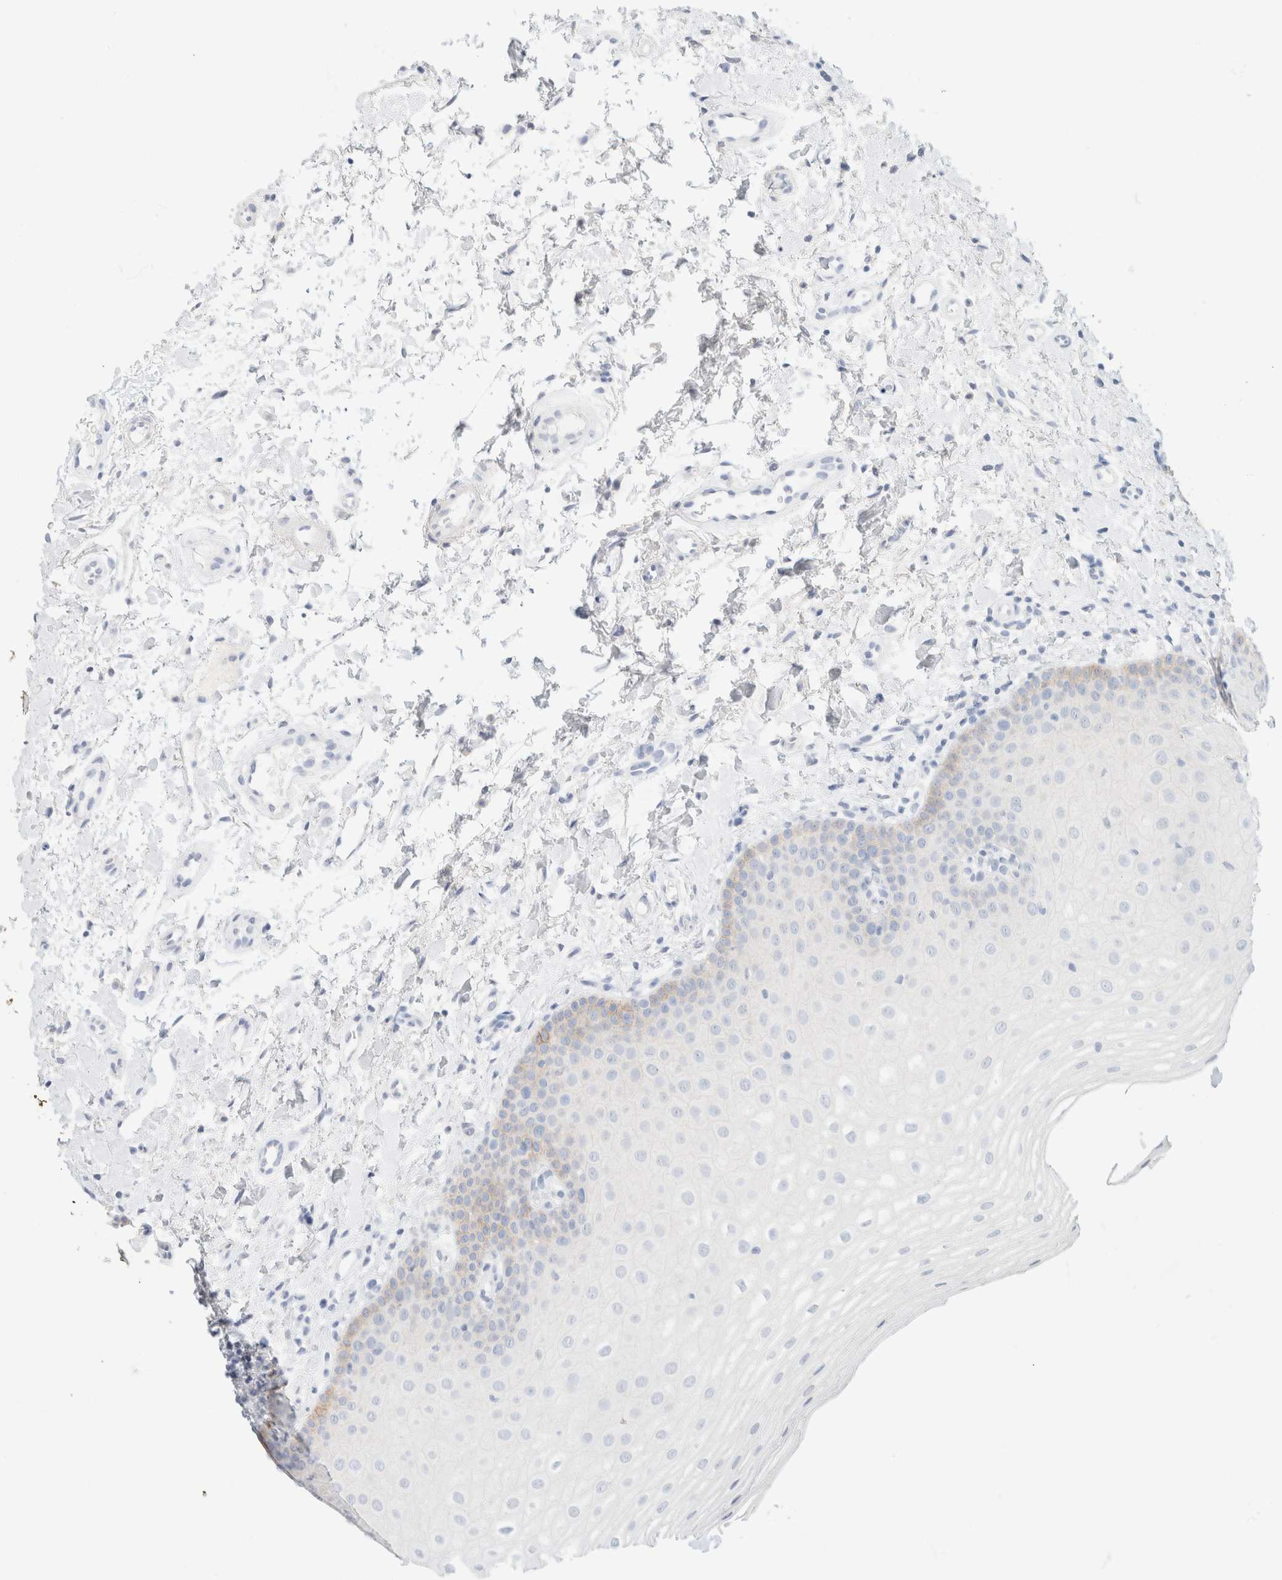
{"staining": {"intensity": "moderate", "quantity": "<25%", "location": "cytoplasmic/membranous"}, "tissue": "oral mucosa", "cell_type": "Squamous epithelial cells", "image_type": "normal", "snomed": [{"axis": "morphology", "description": "Normal tissue, NOS"}, {"axis": "topography", "description": "Skin"}, {"axis": "topography", "description": "Oral tissue"}], "caption": "Squamous epithelial cells show low levels of moderate cytoplasmic/membranous staining in about <25% of cells in unremarkable human oral mucosa.", "gene": "CA12", "patient": {"sex": "male", "age": 84}}